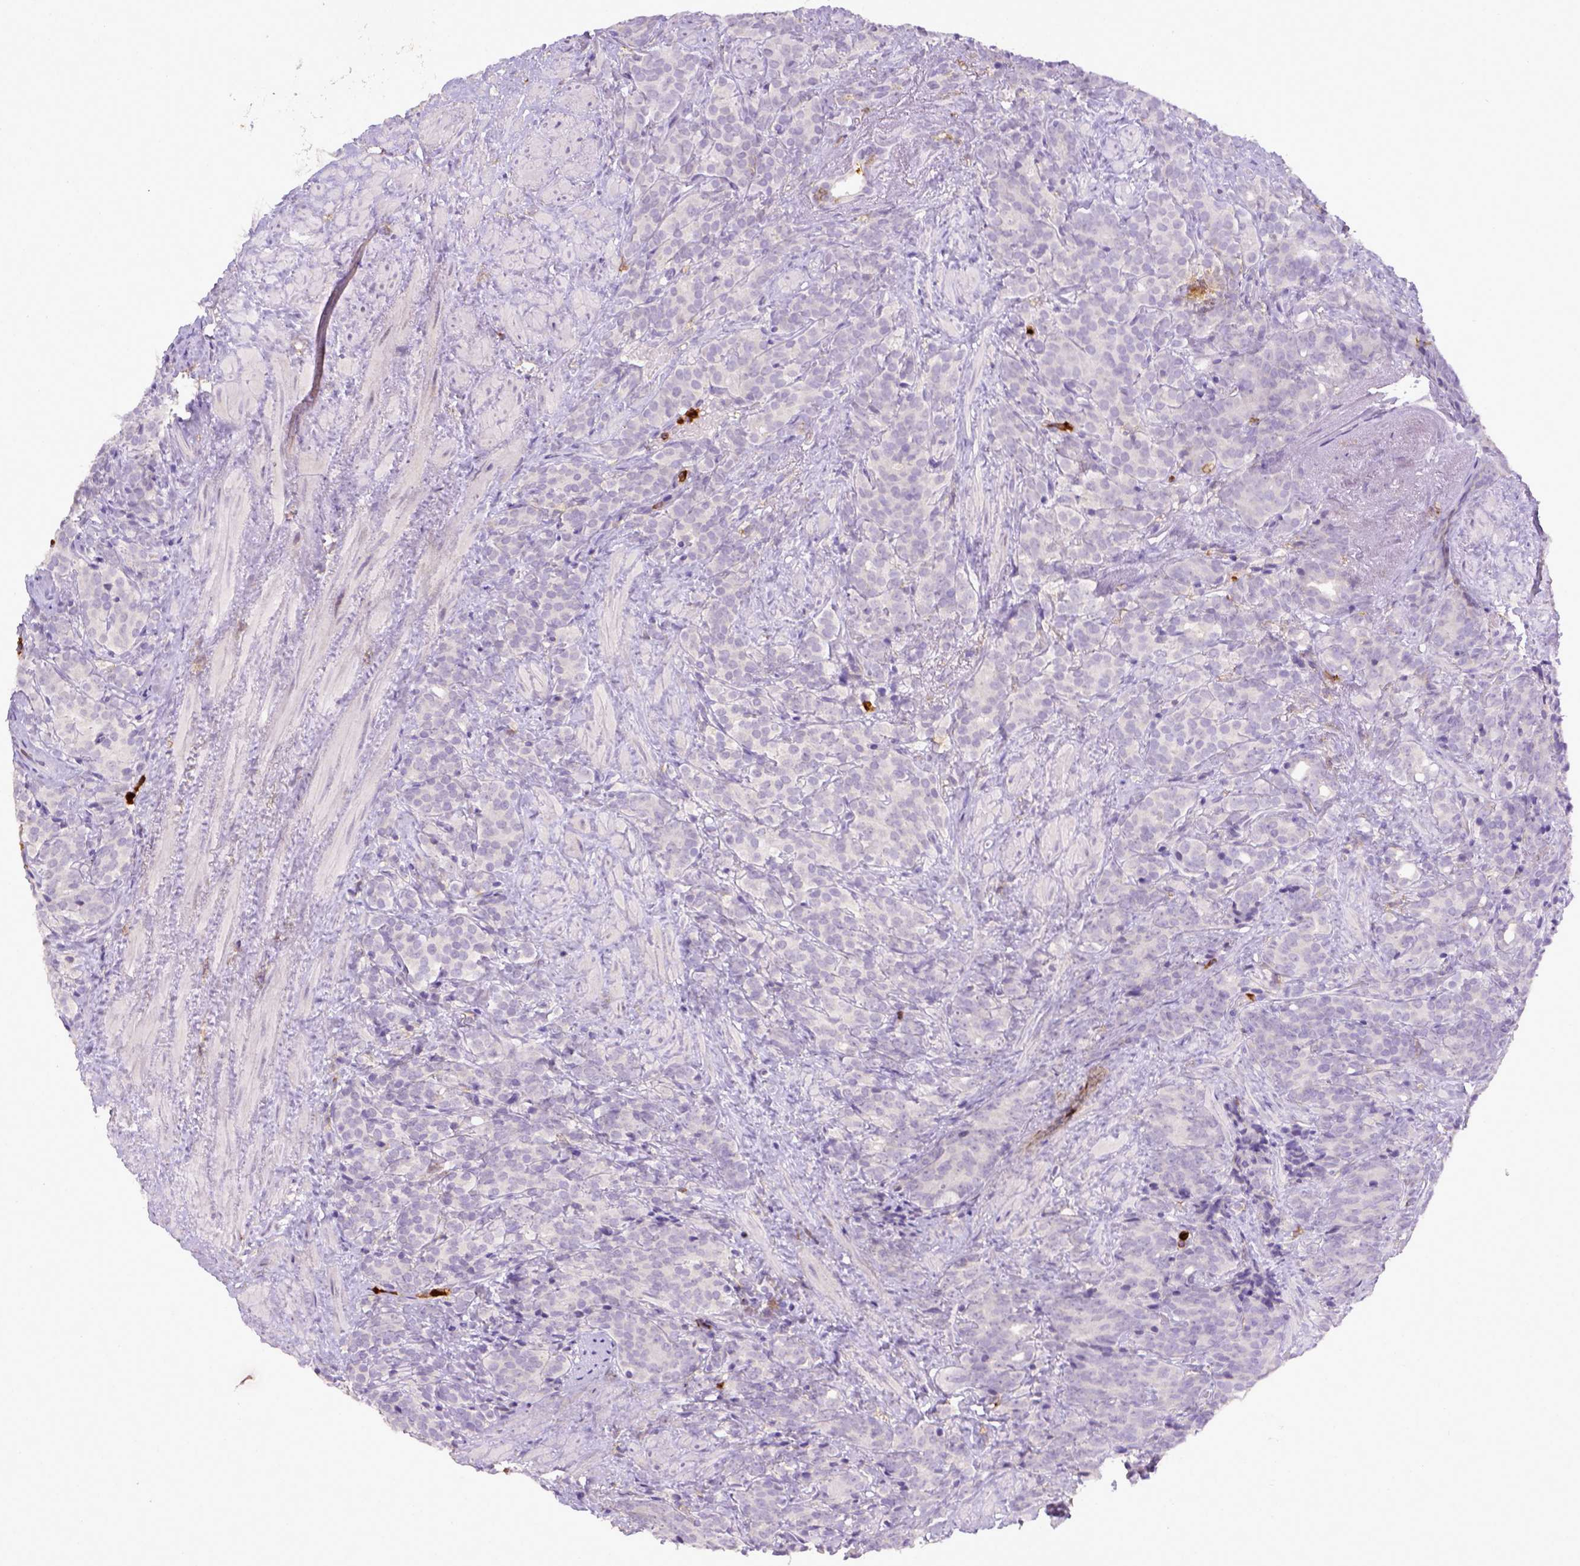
{"staining": {"intensity": "negative", "quantity": "none", "location": "none"}, "tissue": "prostate cancer", "cell_type": "Tumor cells", "image_type": "cancer", "snomed": [{"axis": "morphology", "description": "Adenocarcinoma, High grade"}, {"axis": "topography", "description": "Prostate"}], "caption": "Tumor cells are negative for protein expression in human prostate cancer (high-grade adenocarcinoma).", "gene": "ITGAM", "patient": {"sex": "male", "age": 84}}